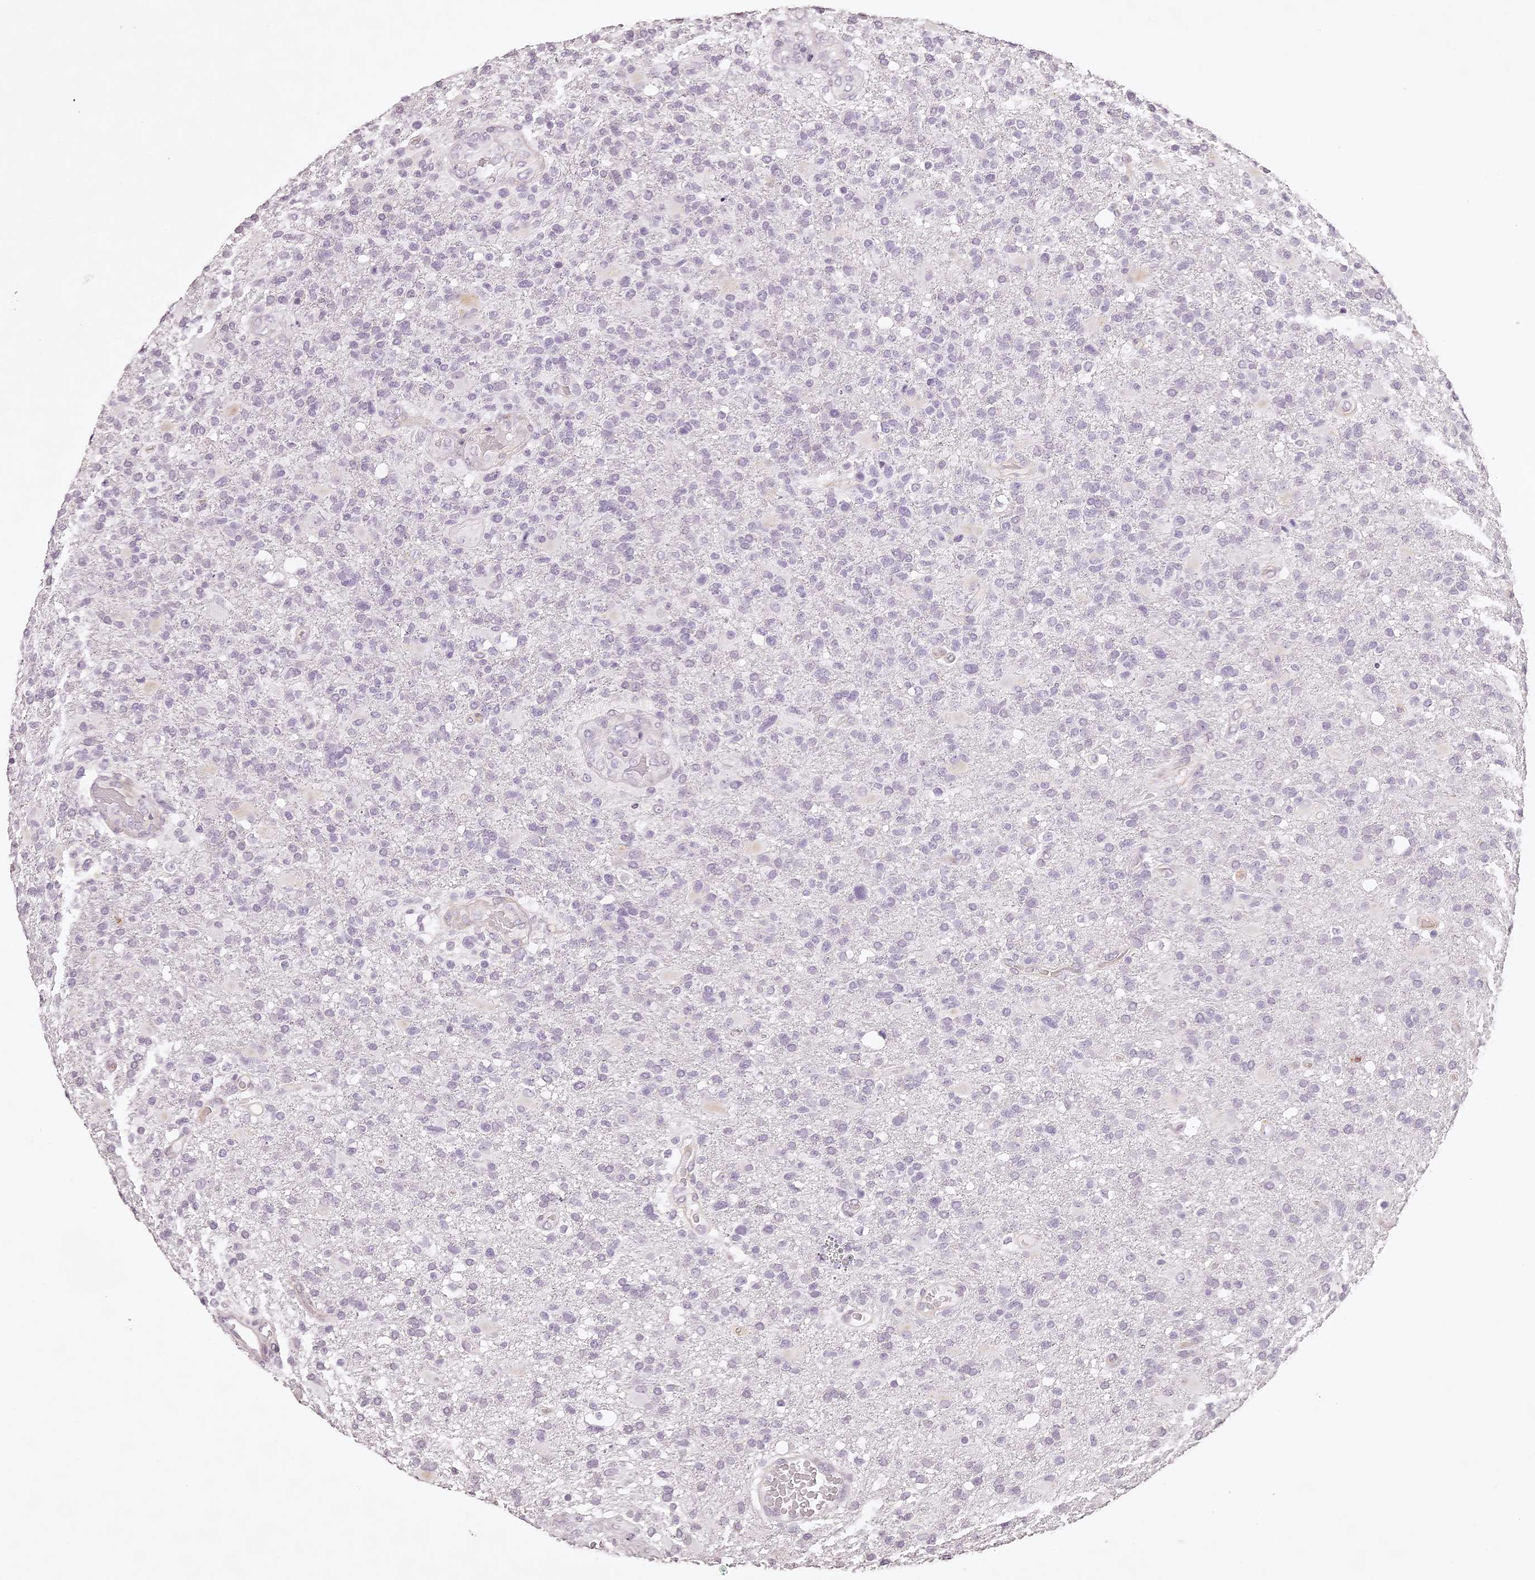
{"staining": {"intensity": "negative", "quantity": "none", "location": "none"}, "tissue": "glioma", "cell_type": "Tumor cells", "image_type": "cancer", "snomed": [{"axis": "morphology", "description": "Glioma, malignant, High grade"}, {"axis": "topography", "description": "Brain"}], "caption": "IHC micrograph of neoplastic tissue: human glioma stained with DAB demonstrates no significant protein staining in tumor cells. (Immunohistochemistry, brightfield microscopy, high magnification).", "gene": "ELAPOR1", "patient": {"sex": "male", "age": 72}}